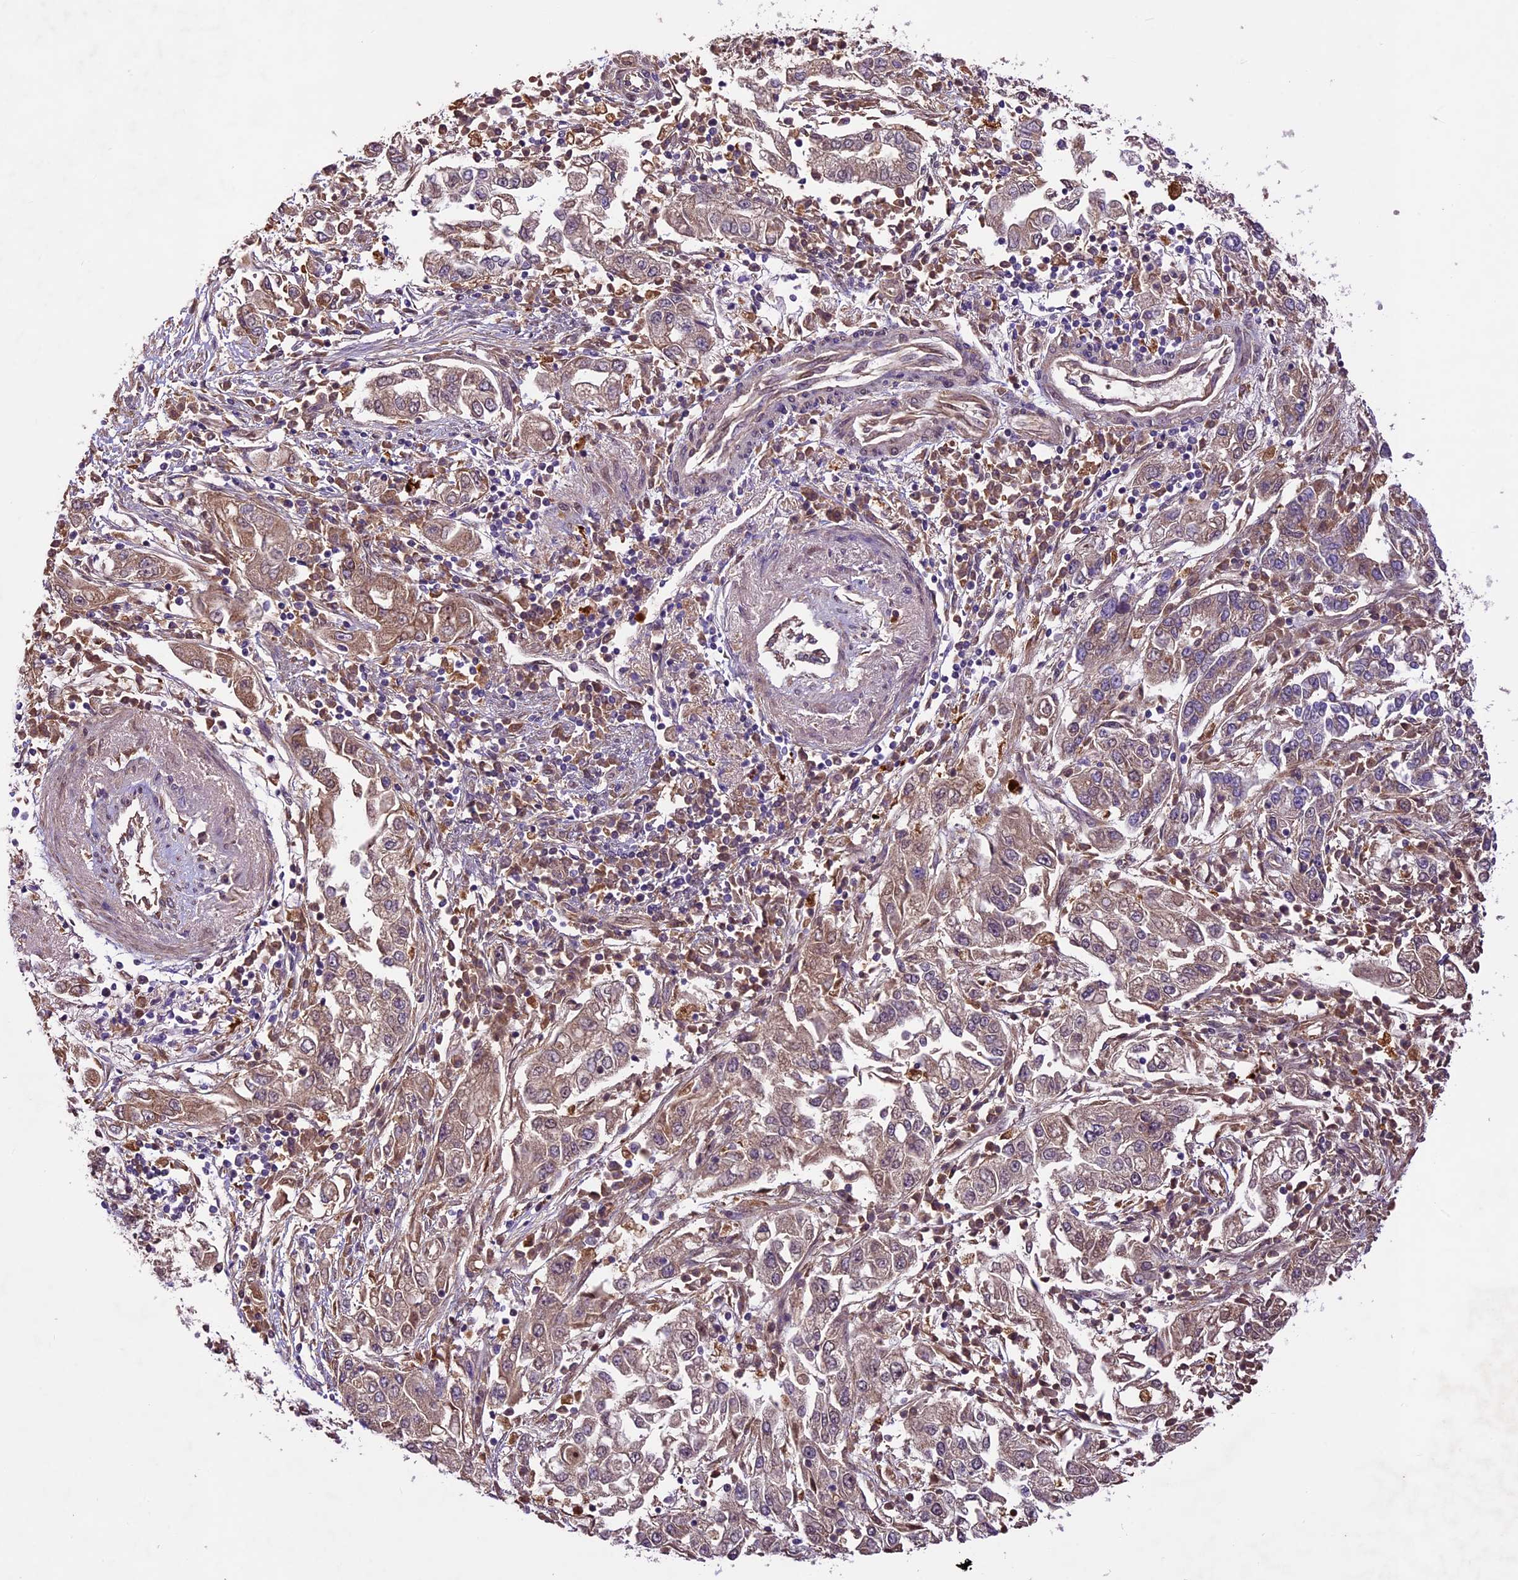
{"staining": {"intensity": "weak", "quantity": "25%-75%", "location": "cytoplasmic/membranous"}, "tissue": "endometrial cancer", "cell_type": "Tumor cells", "image_type": "cancer", "snomed": [{"axis": "morphology", "description": "Adenocarcinoma, NOS"}, {"axis": "topography", "description": "Endometrium"}], "caption": "Protein expression analysis of human endometrial cancer reveals weak cytoplasmic/membranous expression in about 25%-75% of tumor cells.", "gene": "CCSER1", "patient": {"sex": "female", "age": 49}}